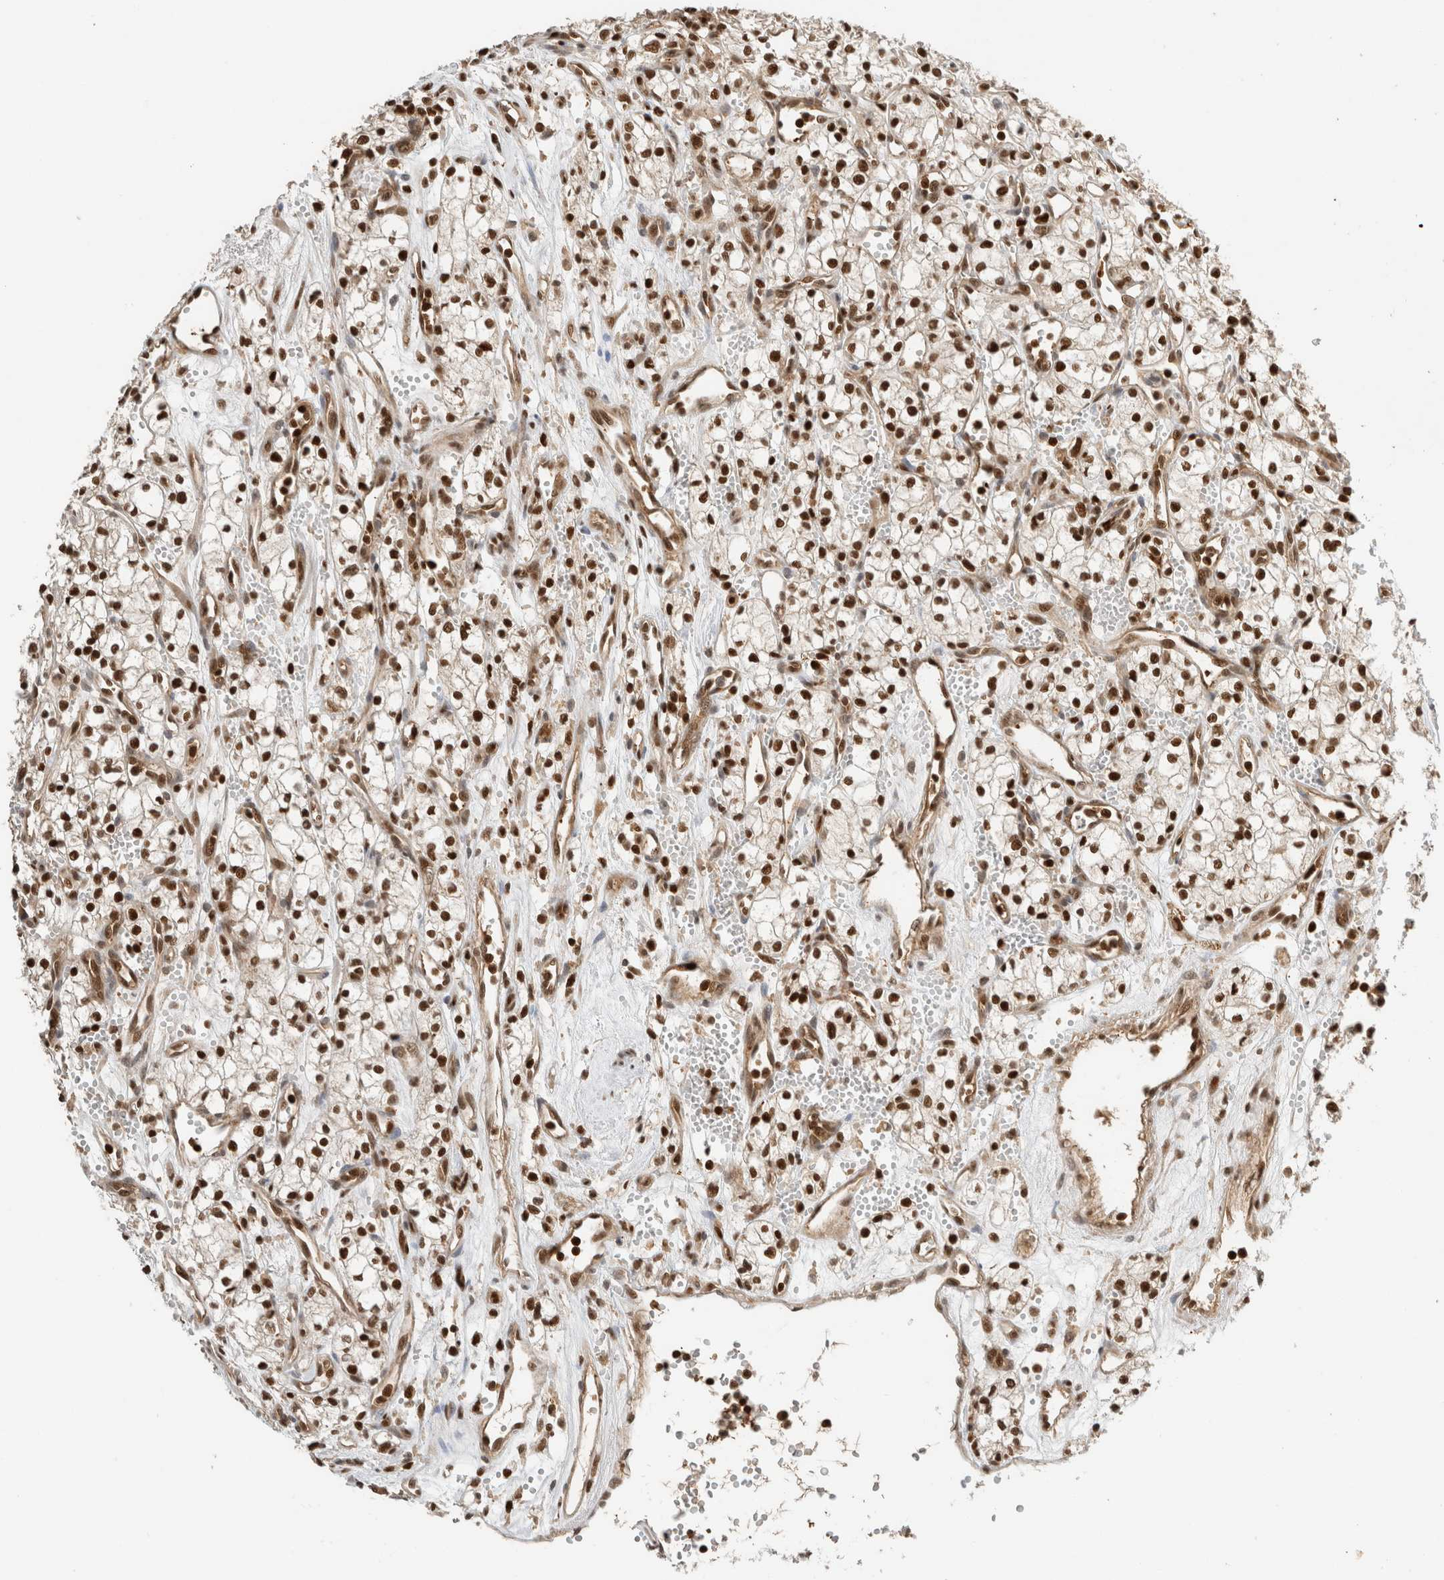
{"staining": {"intensity": "strong", "quantity": ">75%", "location": "nuclear"}, "tissue": "renal cancer", "cell_type": "Tumor cells", "image_type": "cancer", "snomed": [{"axis": "morphology", "description": "Adenocarcinoma, NOS"}, {"axis": "topography", "description": "Kidney"}], "caption": "Tumor cells exhibit strong nuclear positivity in approximately >75% of cells in renal cancer (adenocarcinoma).", "gene": "SNRNP40", "patient": {"sex": "male", "age": 59}}